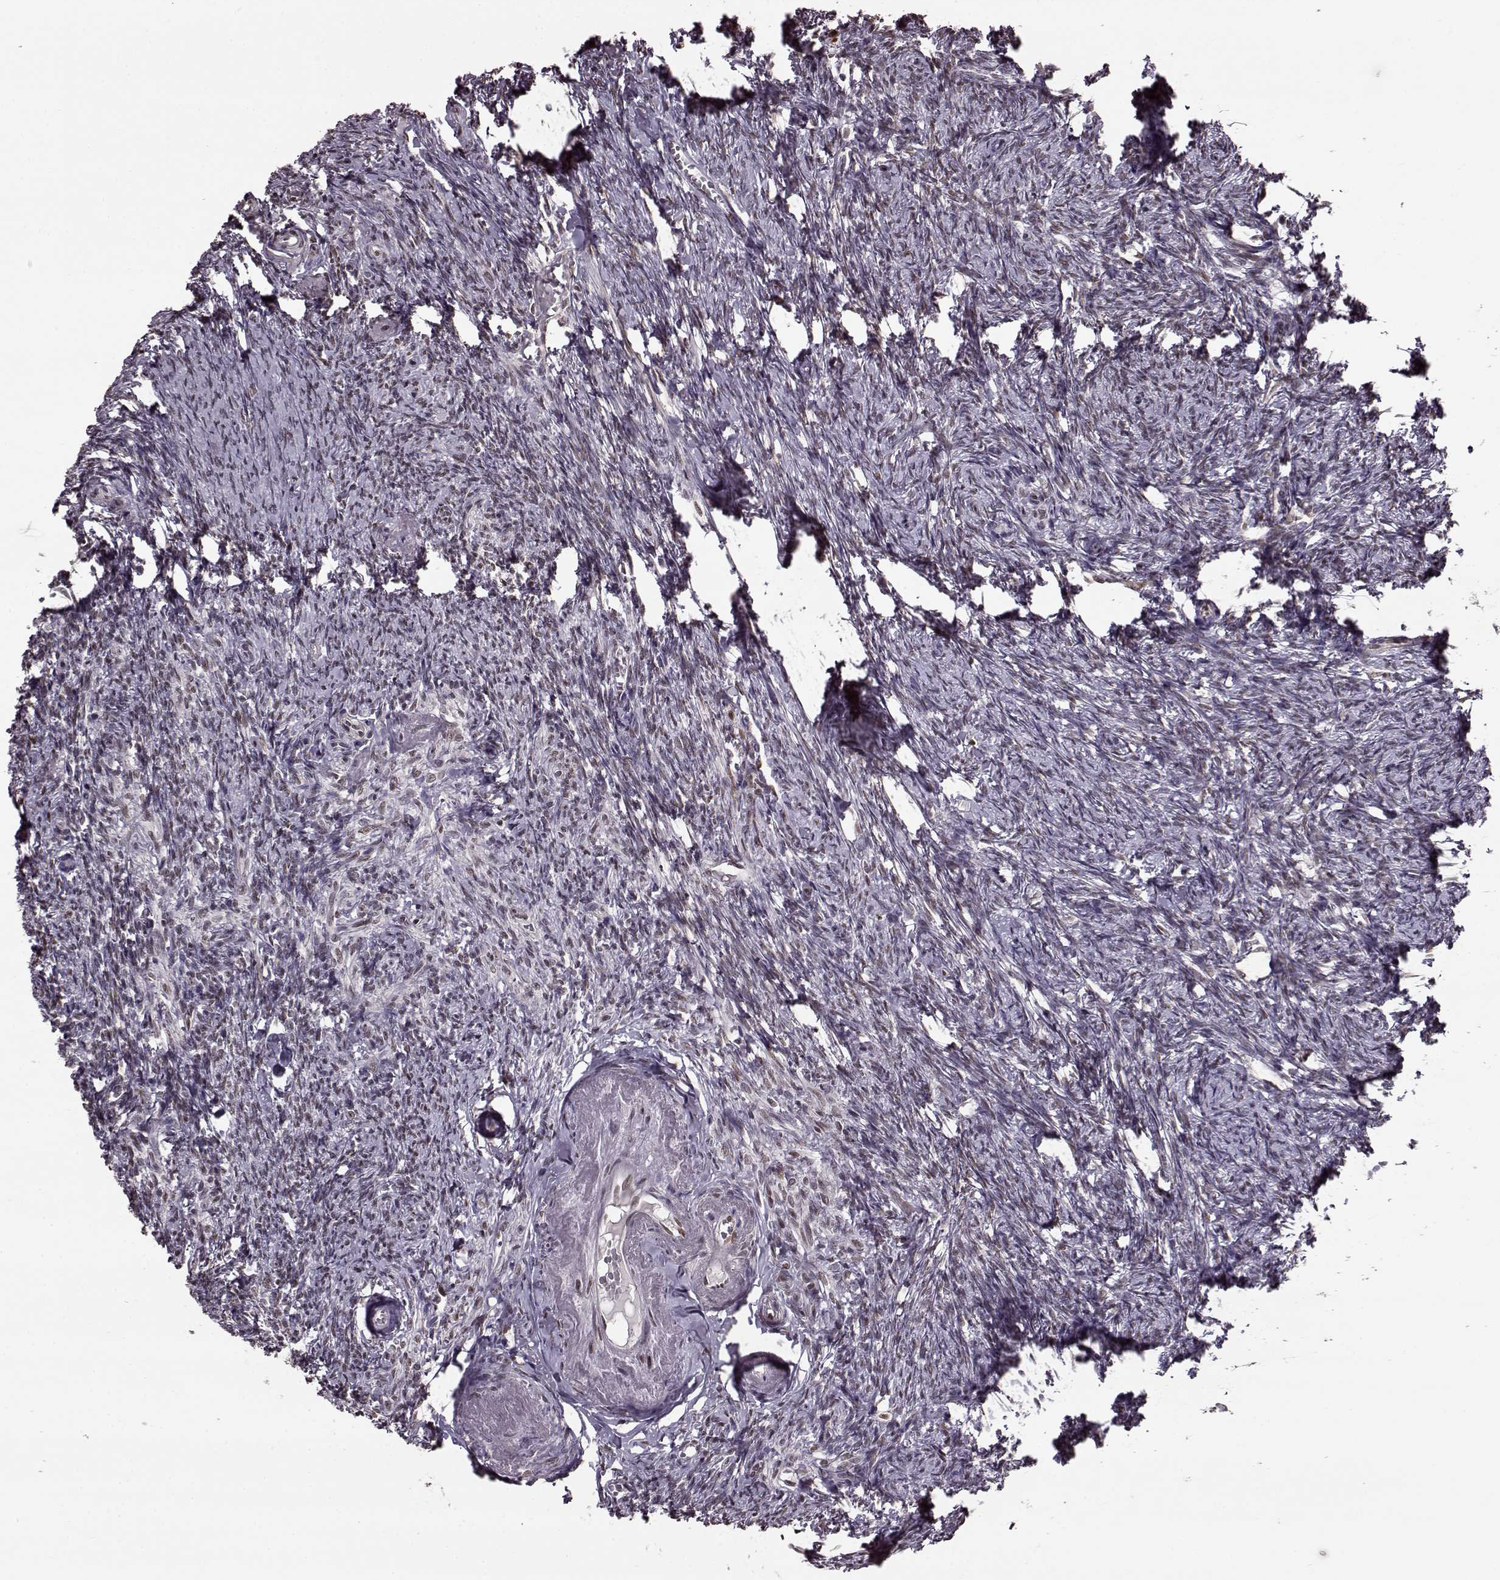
{"staining": {"intensity": "moderate", "quantity": ">75%", "location": "nuclear"}, "tissue": "ovary", "cell_type": "Follicle cells", "image_type": "normal", "snomed": [{"axis": "morphology", "description": "Normal tissue, NOS"}, {"axis": "topography", "description": "Ovary"}], "caption": "High-power microscopy captured an immunohistochemistry (IHC) image of benign ovary, revealing moderate nuclear expression in approximately >75% of follicle cells. Using DAB (3,3'-diaminobenzidine) (brown) and hematoxylin (blue) stains, captured at high magnification using brightfield microscopy.", "gene": "FTO", "patient": {"sex": "female", "age": 72}}